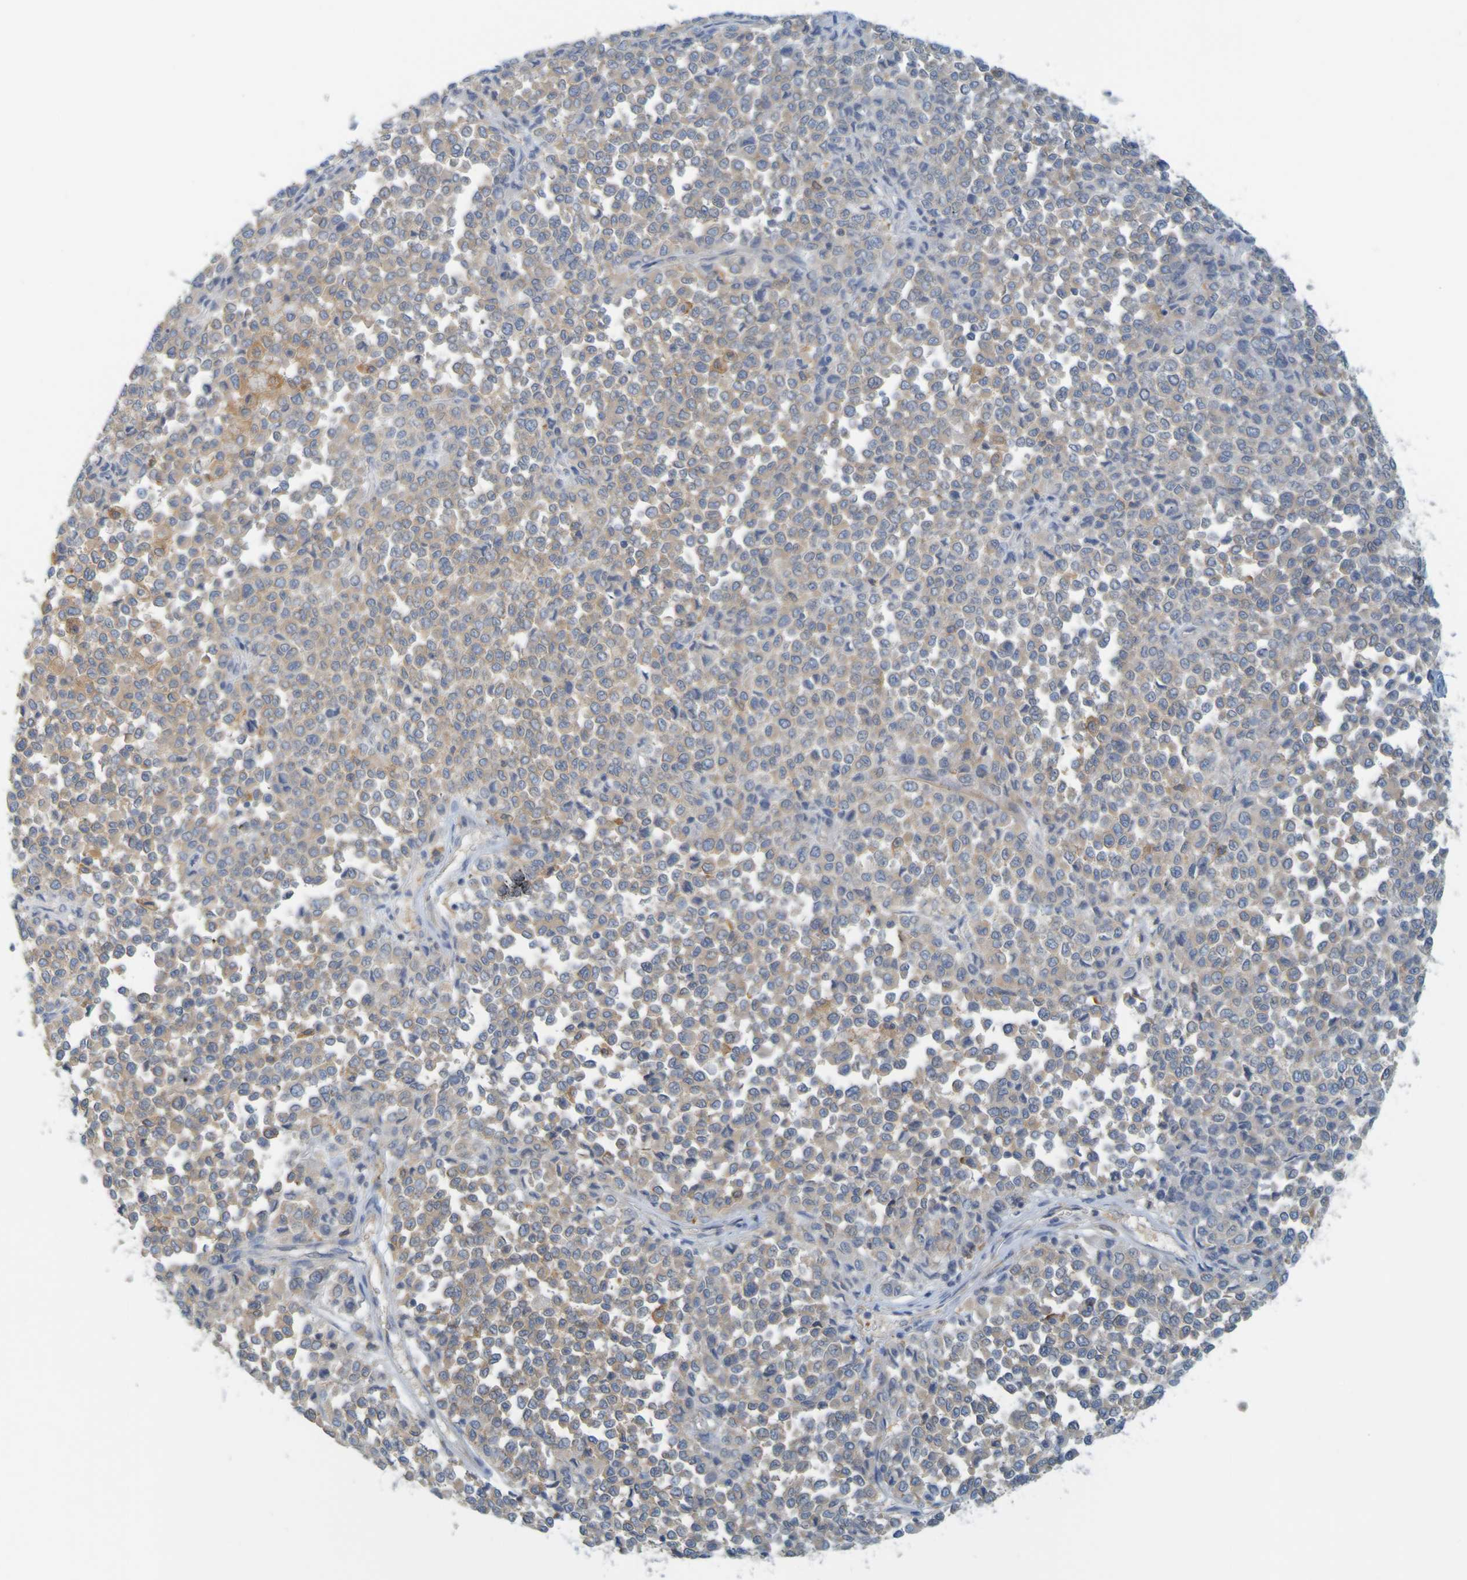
{"staining": {"intensity": "weak", "quantity": ">75%", "location": "cytoplasmic/membranous"}, "tissue": "melanoma", "cell_type": "Tumor cells", "image_type": "cancer", "snomed": [{"axis": "morphology", "description": "Malignant melanoma, Metastatic site"}, {"axis": "topography", "description": "Pancreas"}], "caption": "A photomicrograph of malignant melanoma (metastatic site) stained for a protein shows weak cytoplasmic/membranous brown staining in tumor cells.", "gene": "APPL1", "patient": {"sex": "female", "age": 30}}